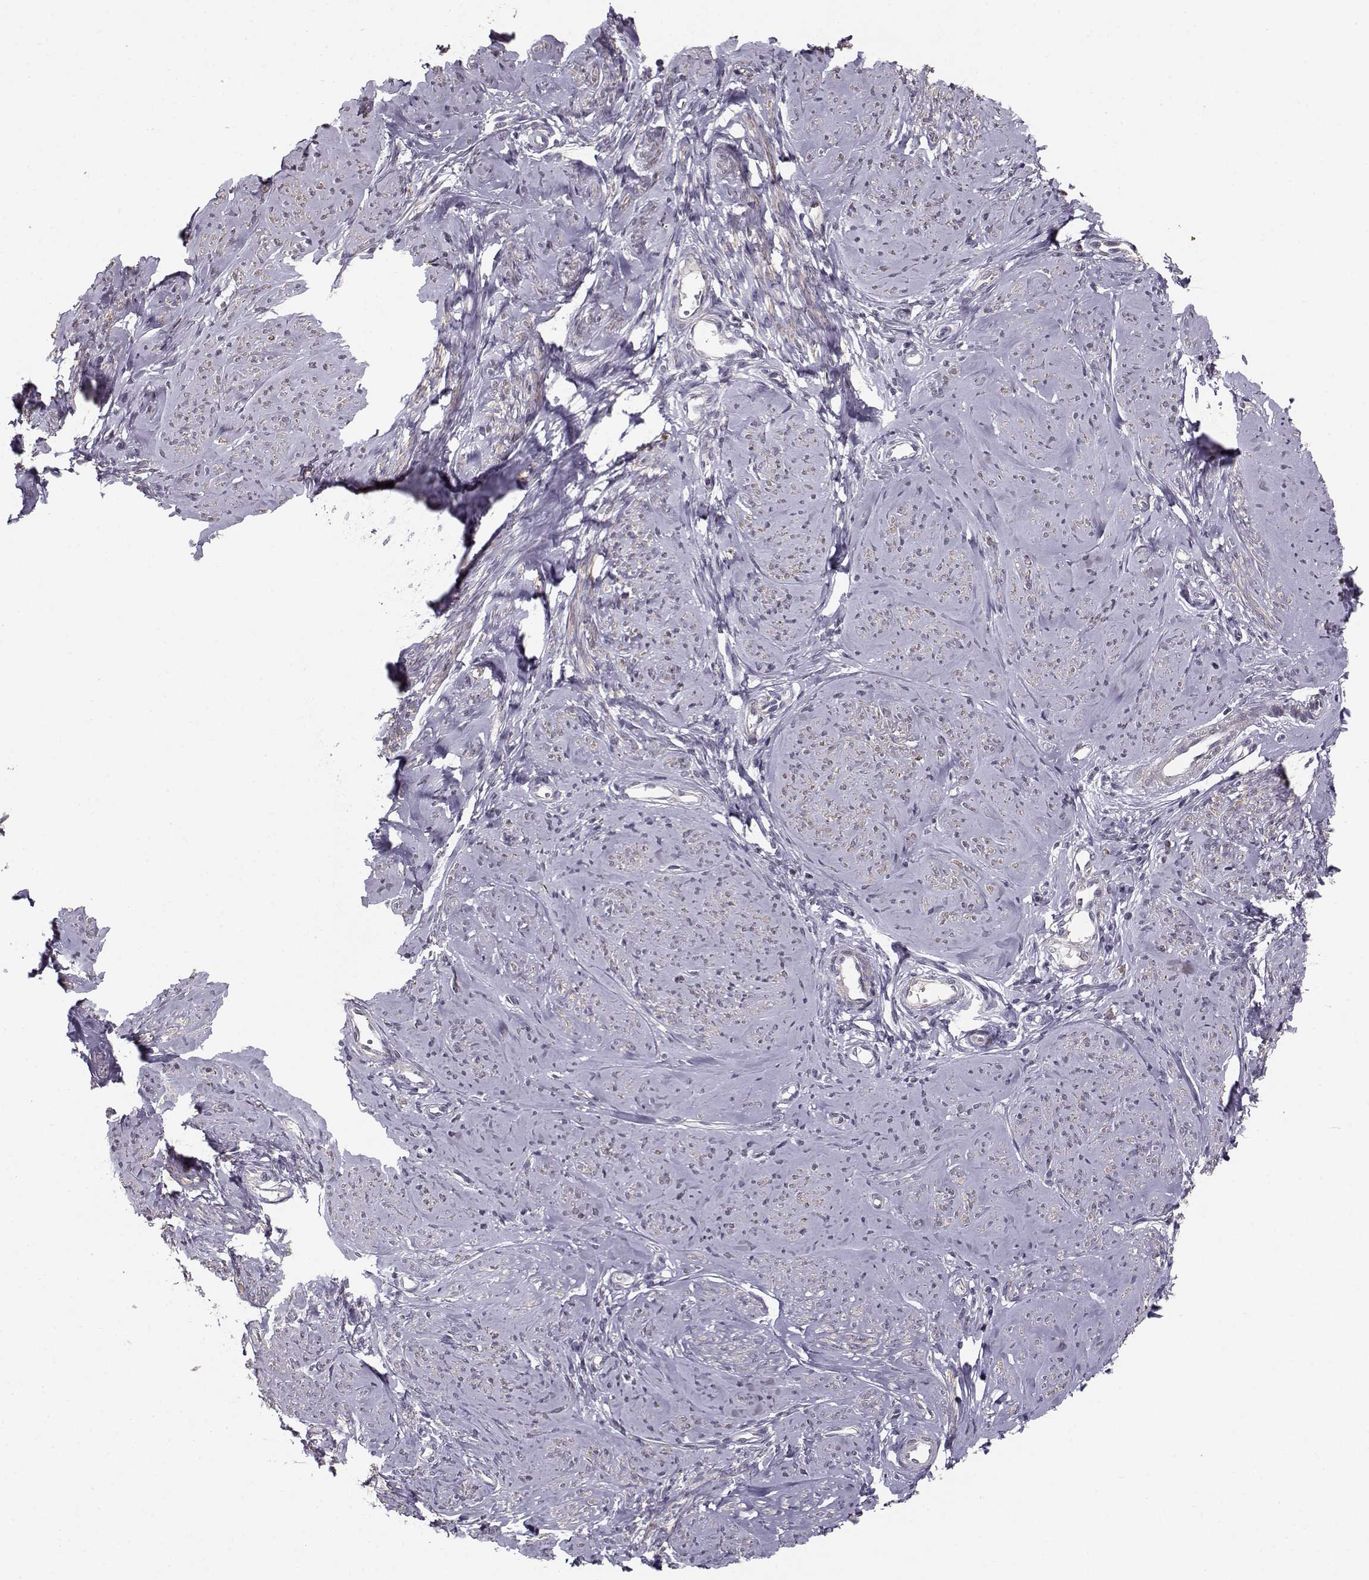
{"staining": {"intensity": "weak", "quantity": "25%-75%", "location": "cytoplasmic/membranous"}, "tissue": "smooth muscle", "cell_type": "Smooth muscle cells", "image_type": "normal", "snomed": [{"axis": "morphology", "description": "Normal tissue, NOS"}, {"axis": "topography", "description": "Smooth muscle"}], "caption": "High-power microscopy captured an immunohistochemistry (IHC) histopathology image of normal smooth muscle, revealing weak cytoplasmic/membranous positivity in about 25%-75% of smooth muscle cells. (DAB (3,3'-diaminobenzidine) IHC, brown staining for protein, blue staining for nuclei).", "gene": "ENTPD8", "patient": {"sex": "female", "age": 48}}